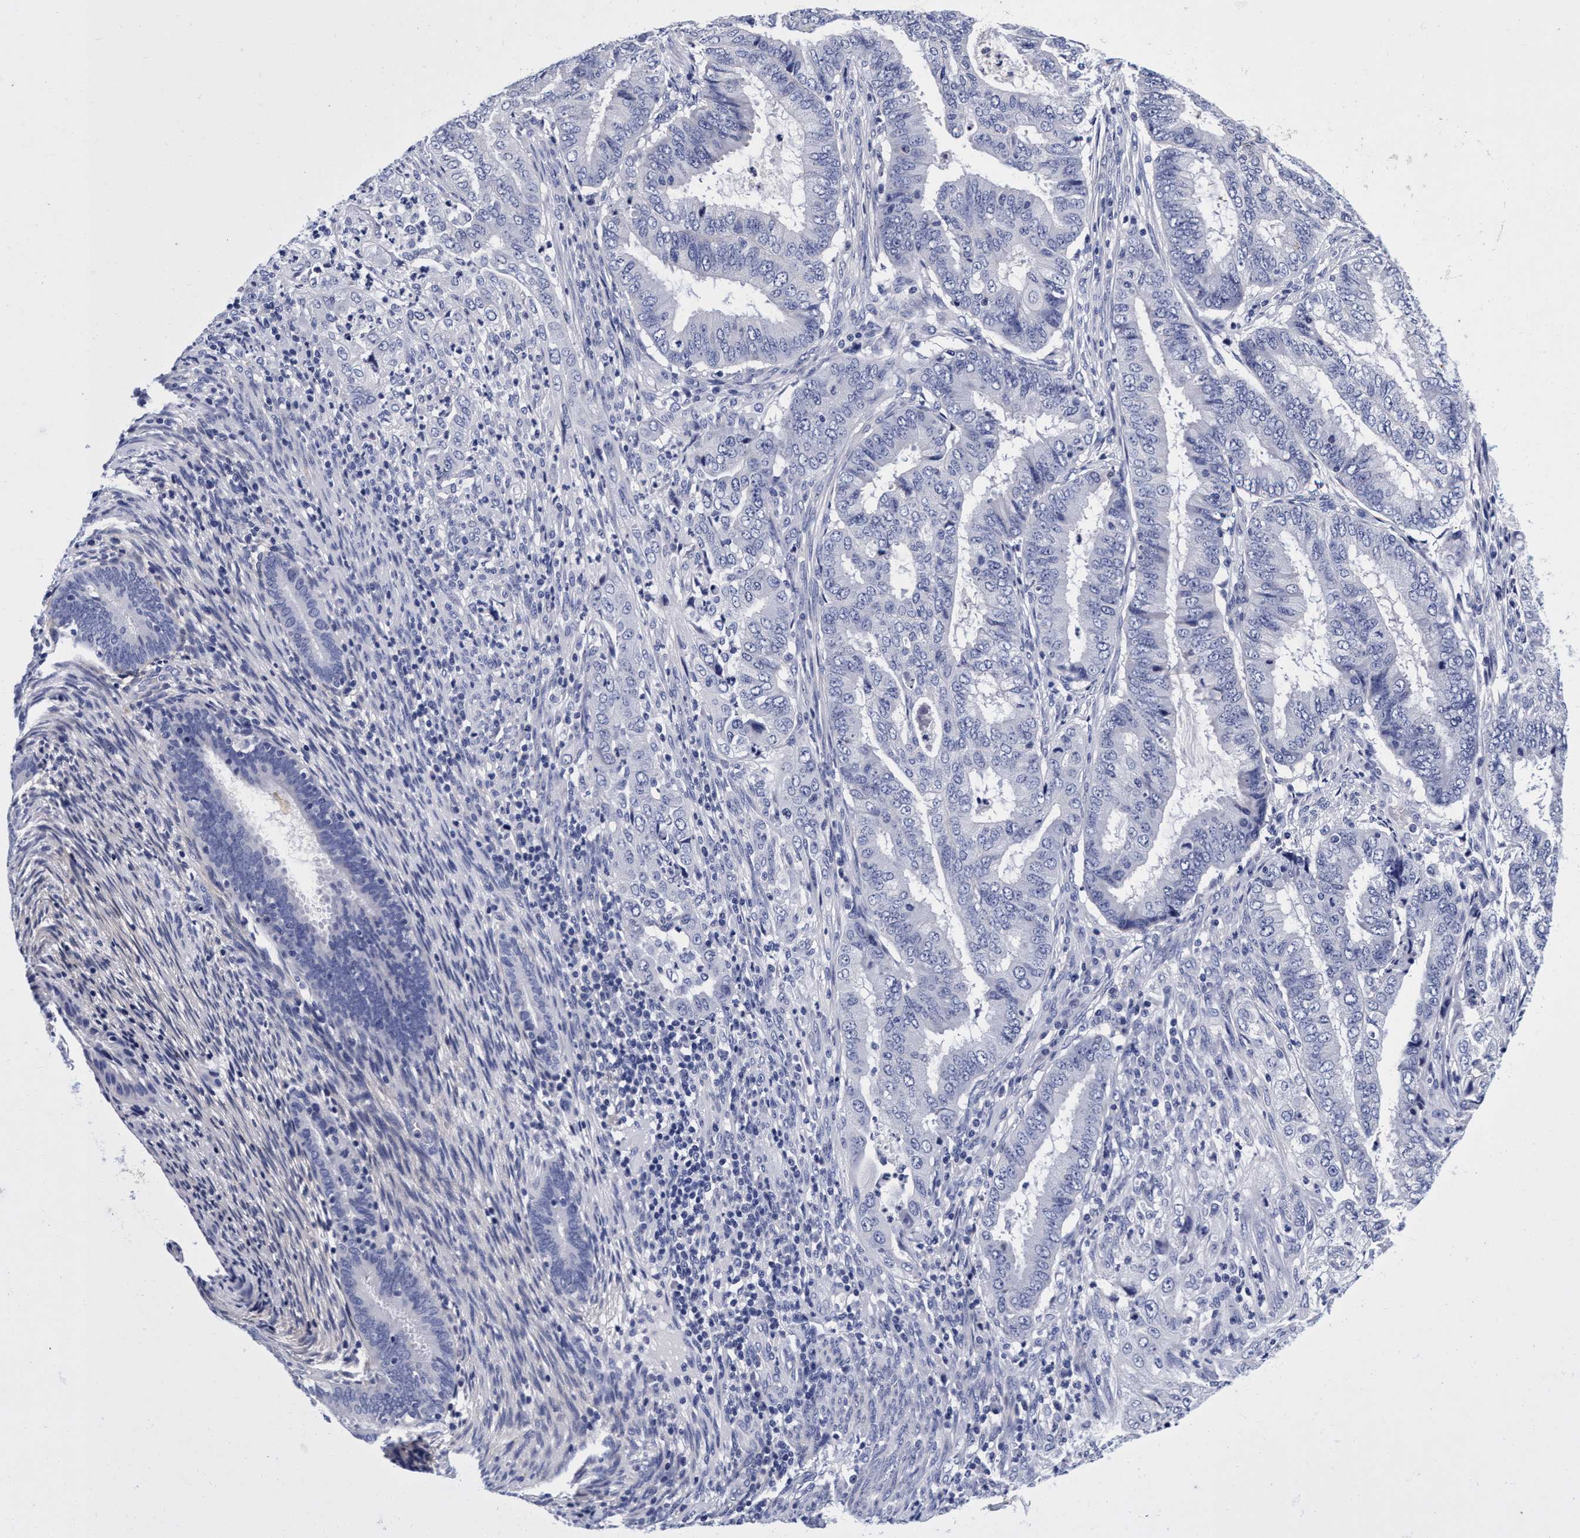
{"staining": {"intensity": "negative", "quantity": "none", "location": "none"}, "tissue": "endometrial cancer", "cell_type": "Tumor cells", "image_type": "cancer", "snomed": [{"axis": "morphology", "description": "Adenocarcinoma, NOS"}, {"axis": "topography", "description": "Endometrium"}], "caption": "Human adenocarcinoma (endometrial) stained for a protein using immunohistochemistry exhibits no positivity in tumor cells.", "gene": "PLPPR1", "patient": {"sex": "female", "age": 51}}